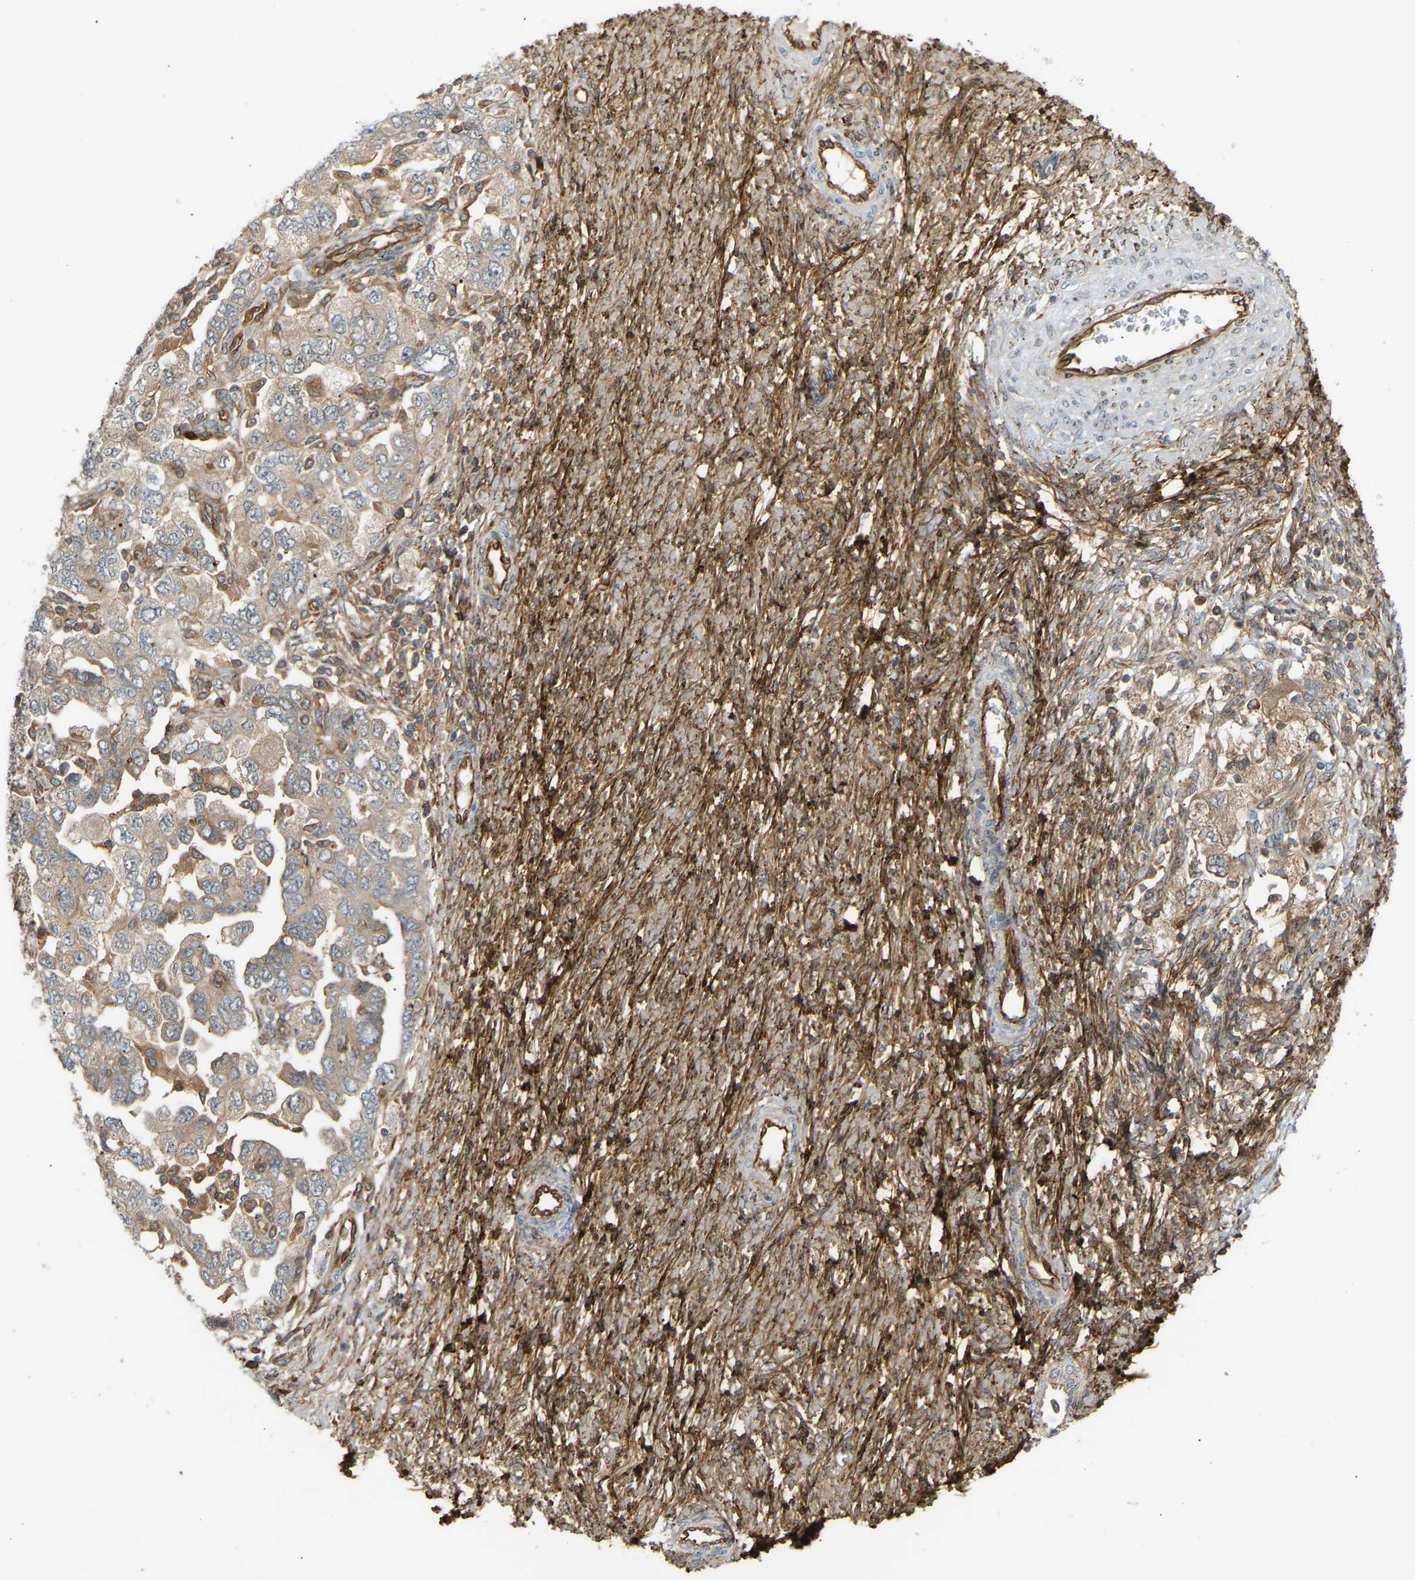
{"staining": {"intensity": "moderate", "quantity": ">75%", "location": "cytoplasmic/membranous"}, "tissue": "ovarian cancer", "cell_type": "Tumor cells", "image_type": "cancer", "snomed": [{"axis": "morphology", "description": "Carcinoma, NOS"}, {"axis": "morphology", "description": "Cystadenocarcinoma, serous, NOS"}, {"axis": "topography", "description": "Ovary"}], "caption": "Immunohistochemical staining of human ovarian cancer (serous cystadenocarcinoma) displays medium levels of moderate cytoplasmic/membranous expression in approximately >75% of tumor cells. The protein of interest is stained brown, and the nuclei are stained in blue (DAB (3,3'-diaminobenzidine) IHC with brightfield microscopy, high magnification).", "gene": "PLCG2", "patient": {"sex": "female", "age": 69}}